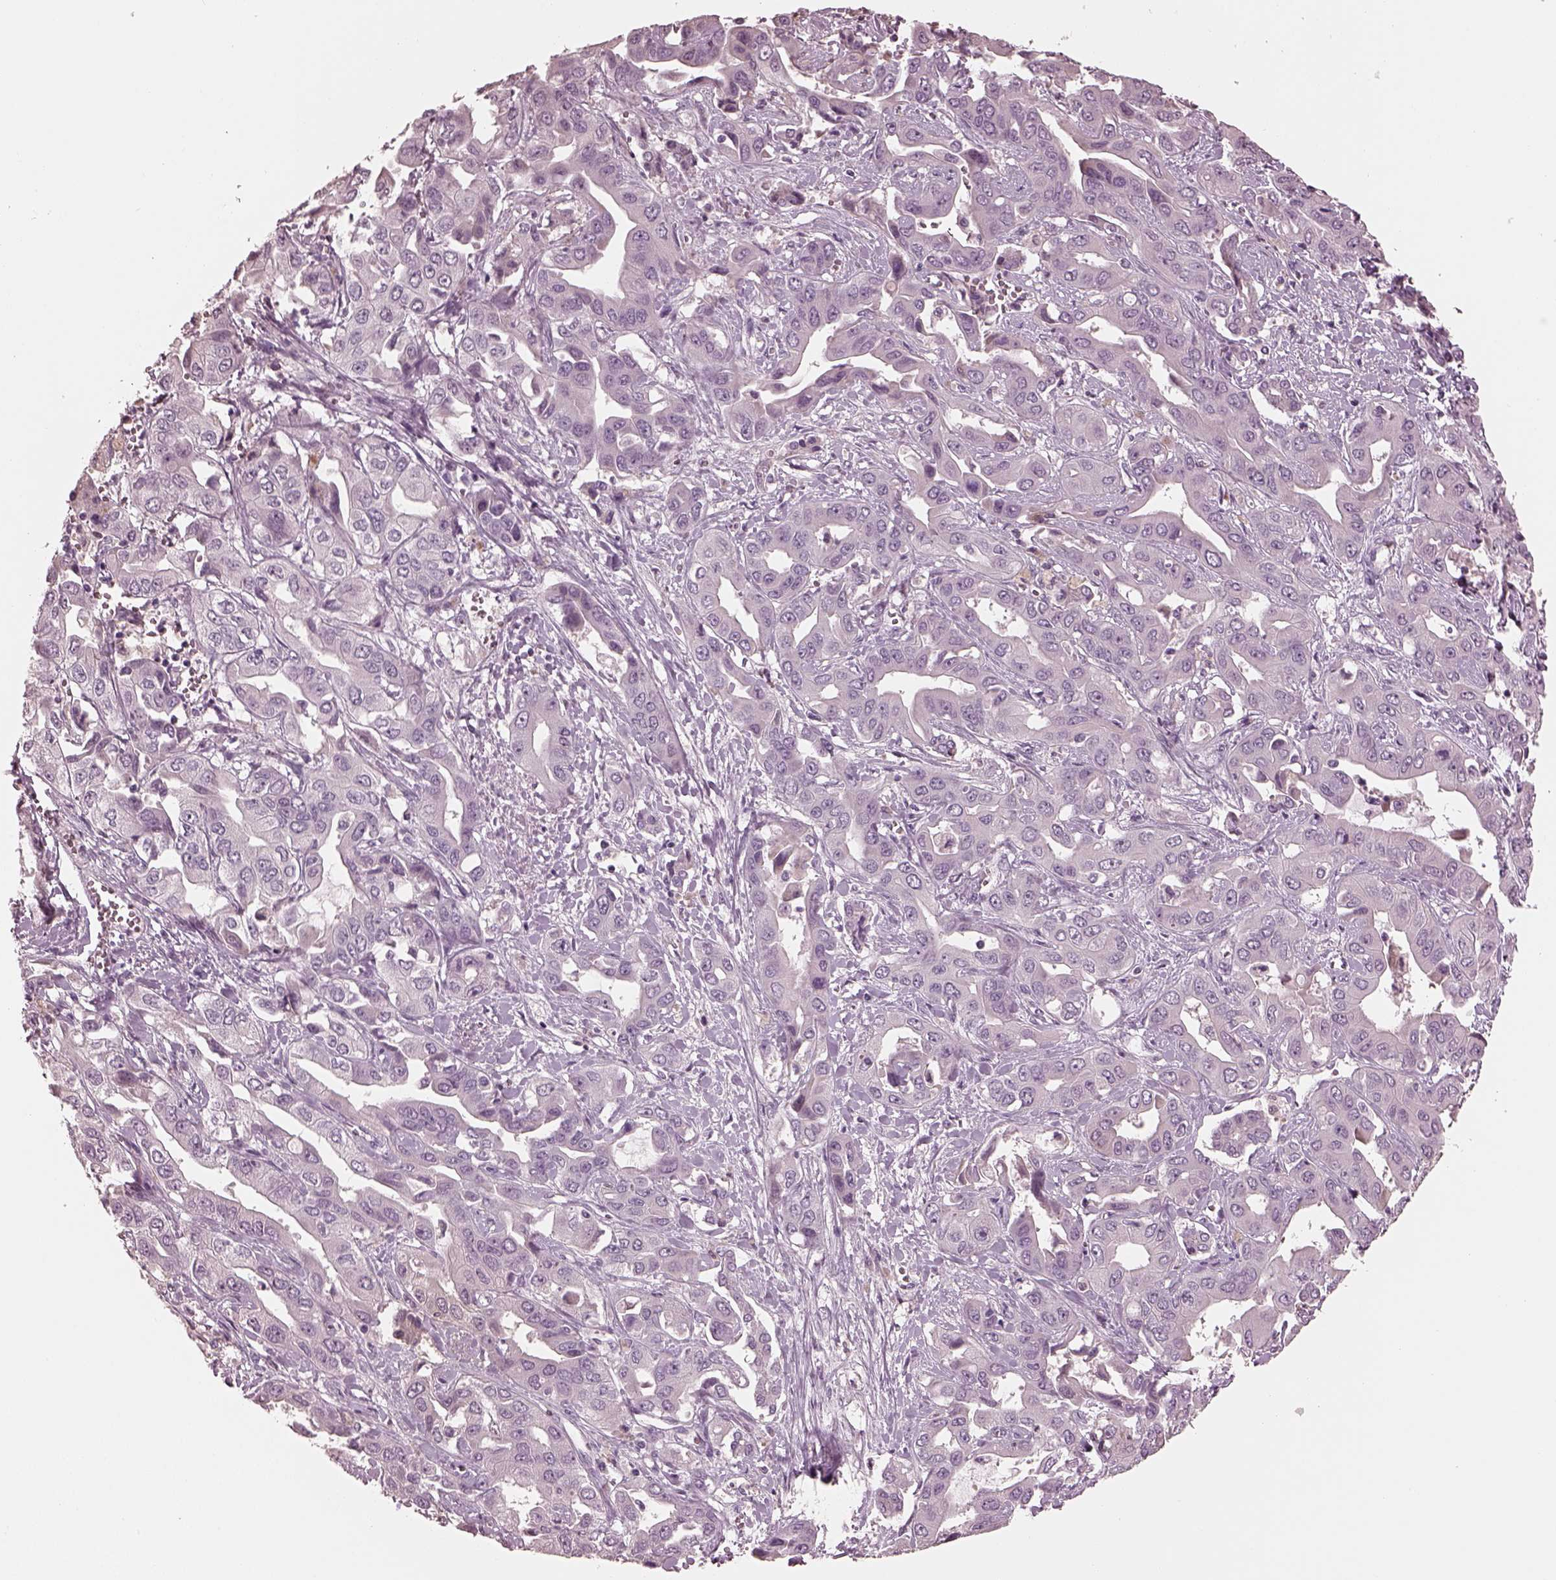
{"staining": {"intensity": "negative", "quantity": "none", "location": "none"}, "tissue": "liver cancer", "cell_type": "Tumor cells", "image_type": "cancer", "snomed": [{"axis": "morphology", "description": "Cholangiocarcinoma"}, {"axis": "topography", "description": "Liver"}], "caption": "There is no significant staining in tumor cells of liver cancer (cholangiocarcinoma).", "gene": "OPTC", "patient": {"sex": "female", "age": 52}}